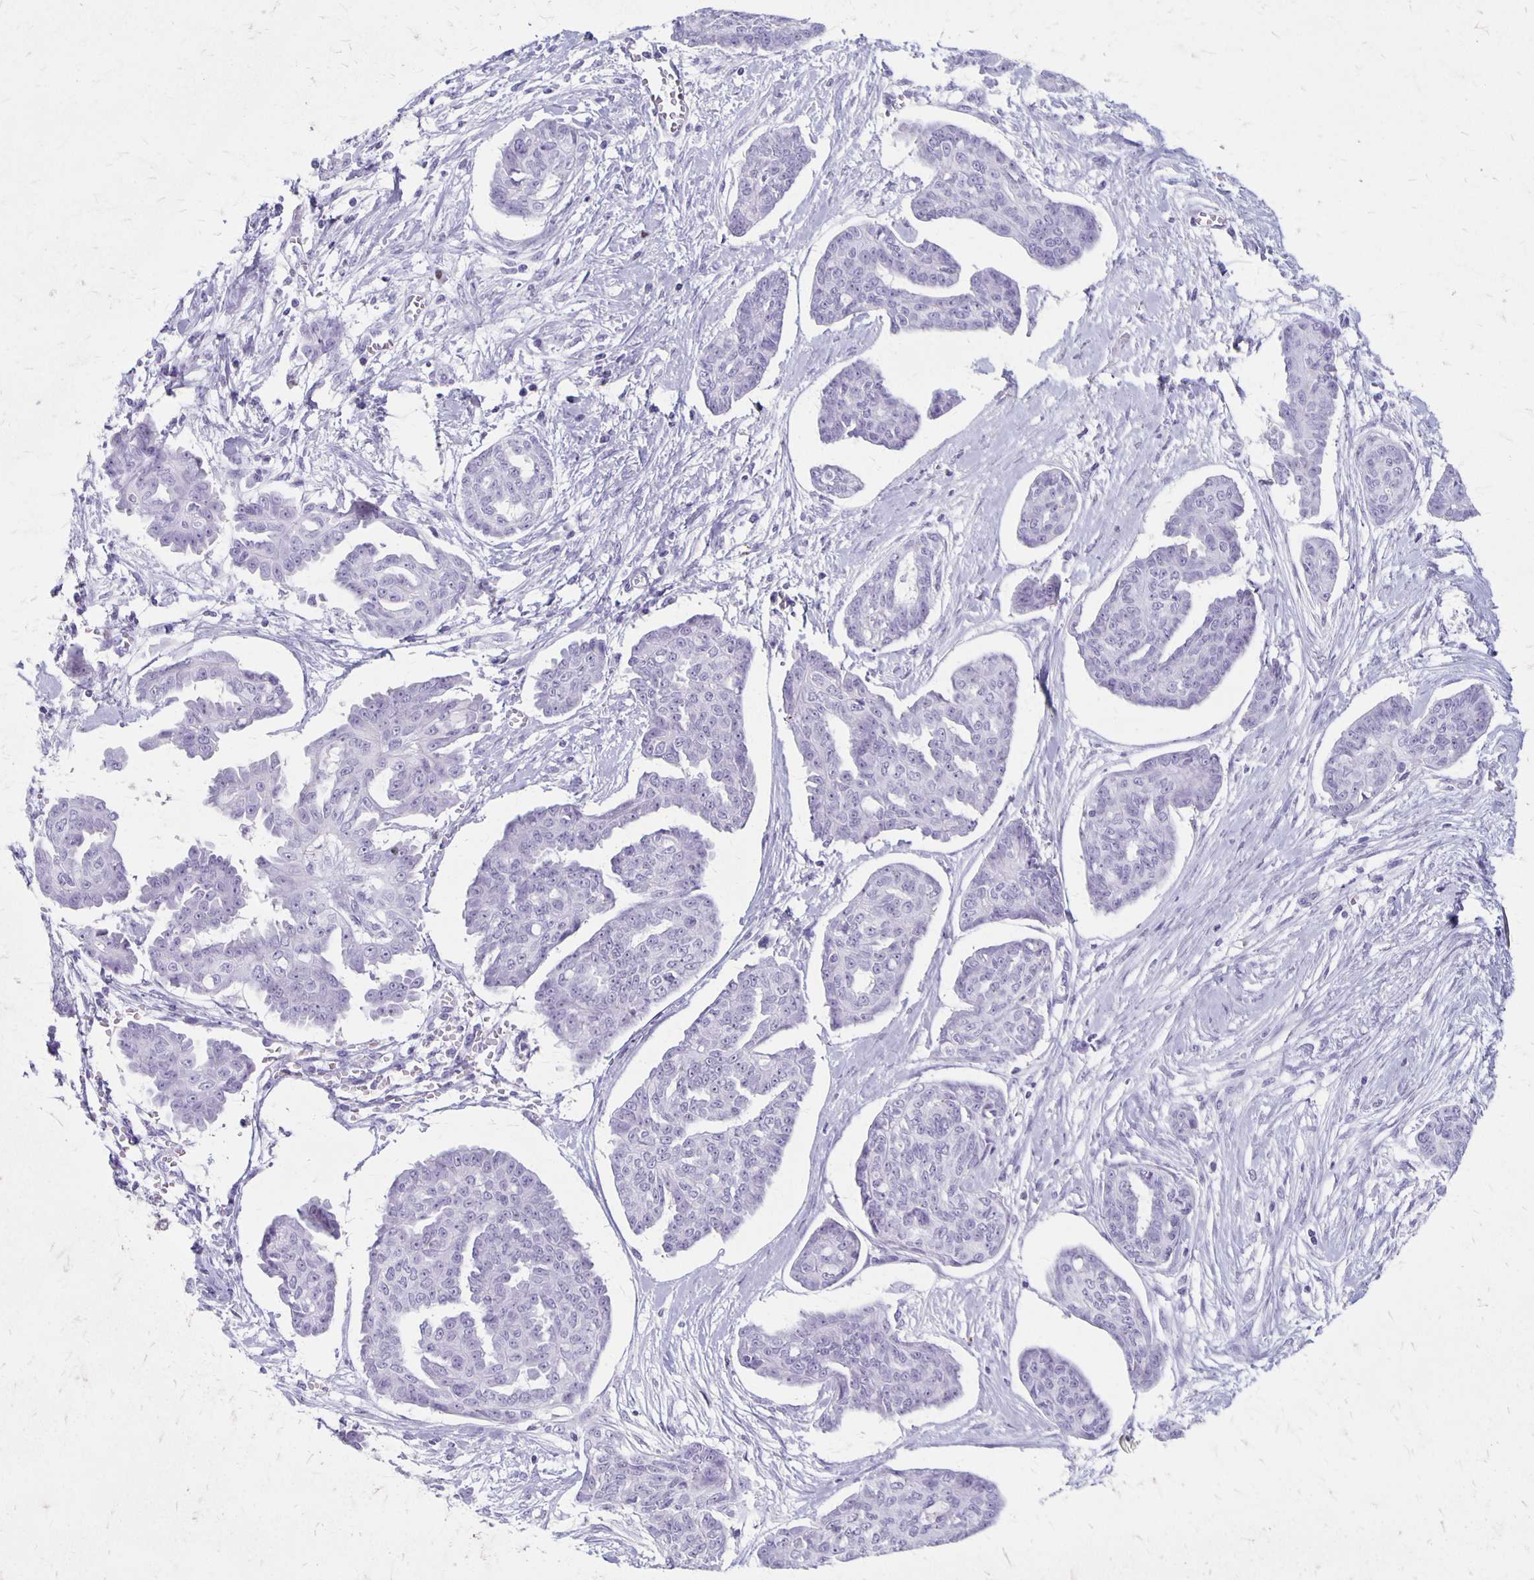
{"staining": {"intensity": "negative", "quantity": "none", "location": "none"}, "tissue": "ovarian cancer", "cell_type": "Tumor cells", "image_type": "cancer", "snomed": [{"axis": "morphology", "description": "Cystadenocarcinoma, serous, NOS"}, {"axis": "topography", "description": "Ovary"}], "caption": "Immunohistochemical staining of human ovarian cancer (serous cystadenocarcinoma) displays no significant expression in tumor cells.", "gene": "MAGEC2", "patient": {"sex": "female", "age": 71}}